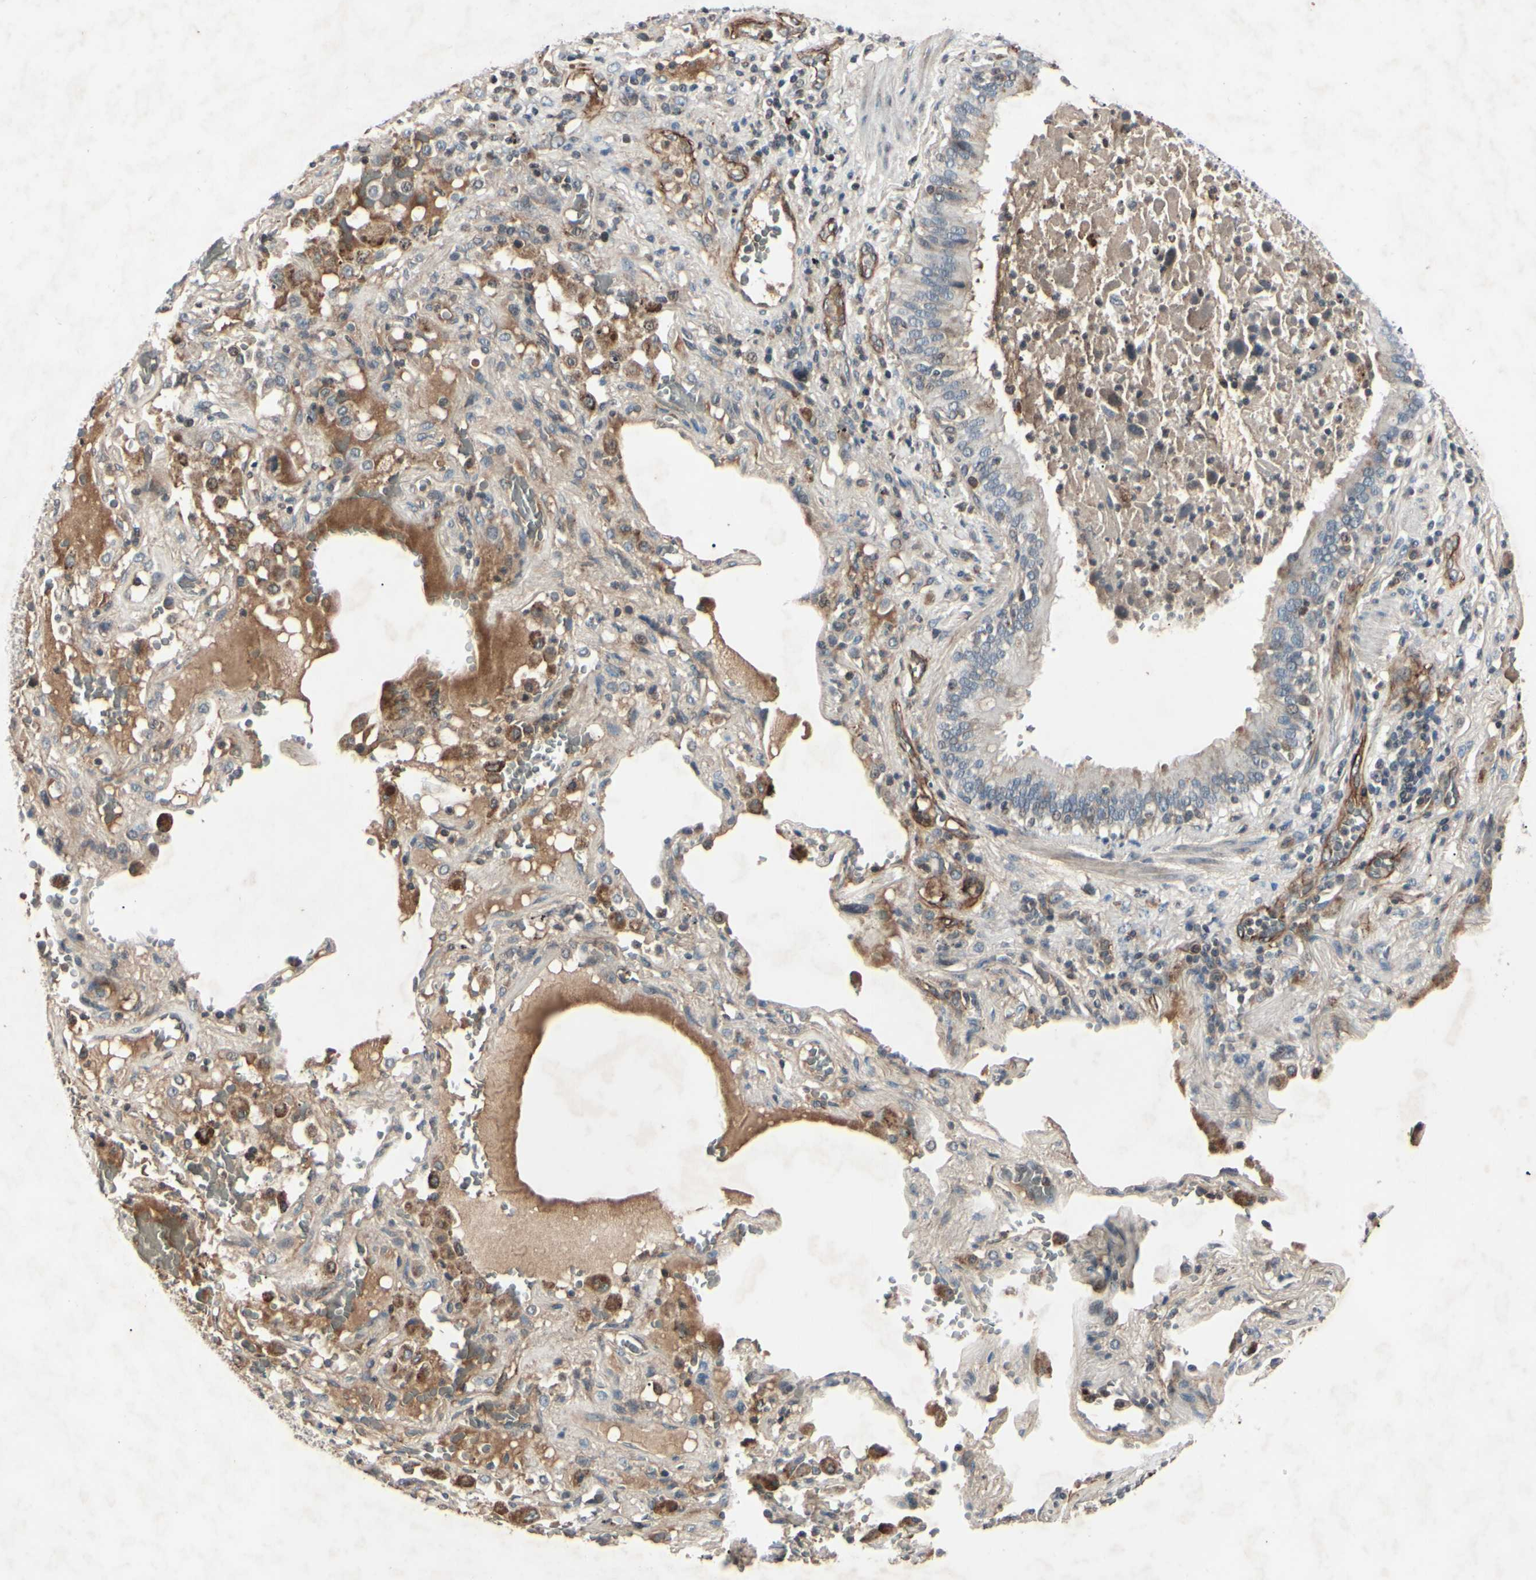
{"staining": {"intensity": "negative", "quantity": "none", "location": "none"}, "tissue": "lung cancer", "cell_type": "Tumor cells", "image_type": "cancer", "snomed": [{"axis": "morphology", "description": "Squamous cell carcinoma, NOS"}, {"axis": "topography", "description": "Lung"}], "caption": "Protein analysis of lung cancer exhibits no significant staining in tumor cells.", "gene": "AEBP1", "patient": {"sex": "male", "age": 57}}